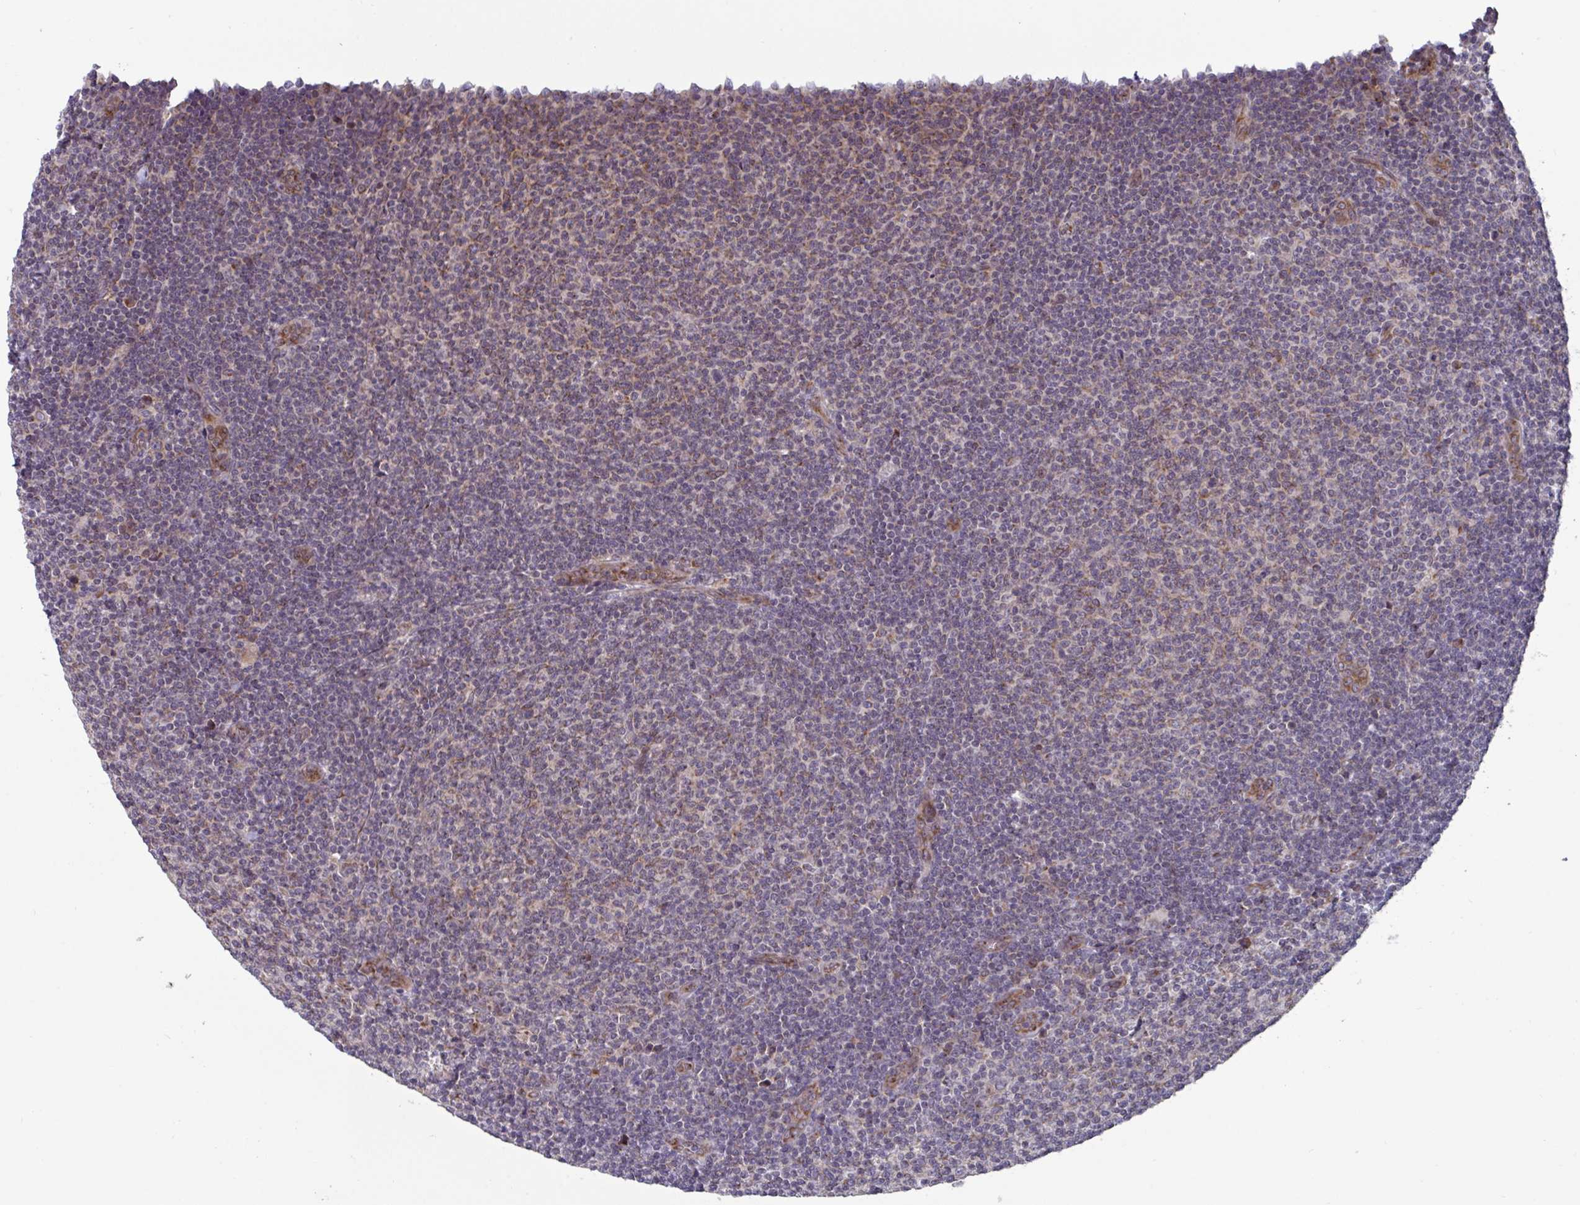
{"staining": {"intensity": "weak", "quantity": "25%-75%", "location": "cytoplasmic/membranous"}, "tissue": "lymphoma", "cell_type": "Tumor cells", "image_type": "cancer", "snomed": [{"axis": "morphology", "description": "Malignant lymphoma, non-Hodgkin's type, Low grade"}, {"axis": "topography", "description": "Lymph node"}], "caption": "This histopathology image displays lymphoma stained with immunohistochemistry to label a protein in brown. The cytoplasmic/membranous of tumor cells show weak positivity for the protein. Nuclei are counter-stained blue.", "gene": "ATP5MJ", "patient": {"sex": "male", "age": 66}}